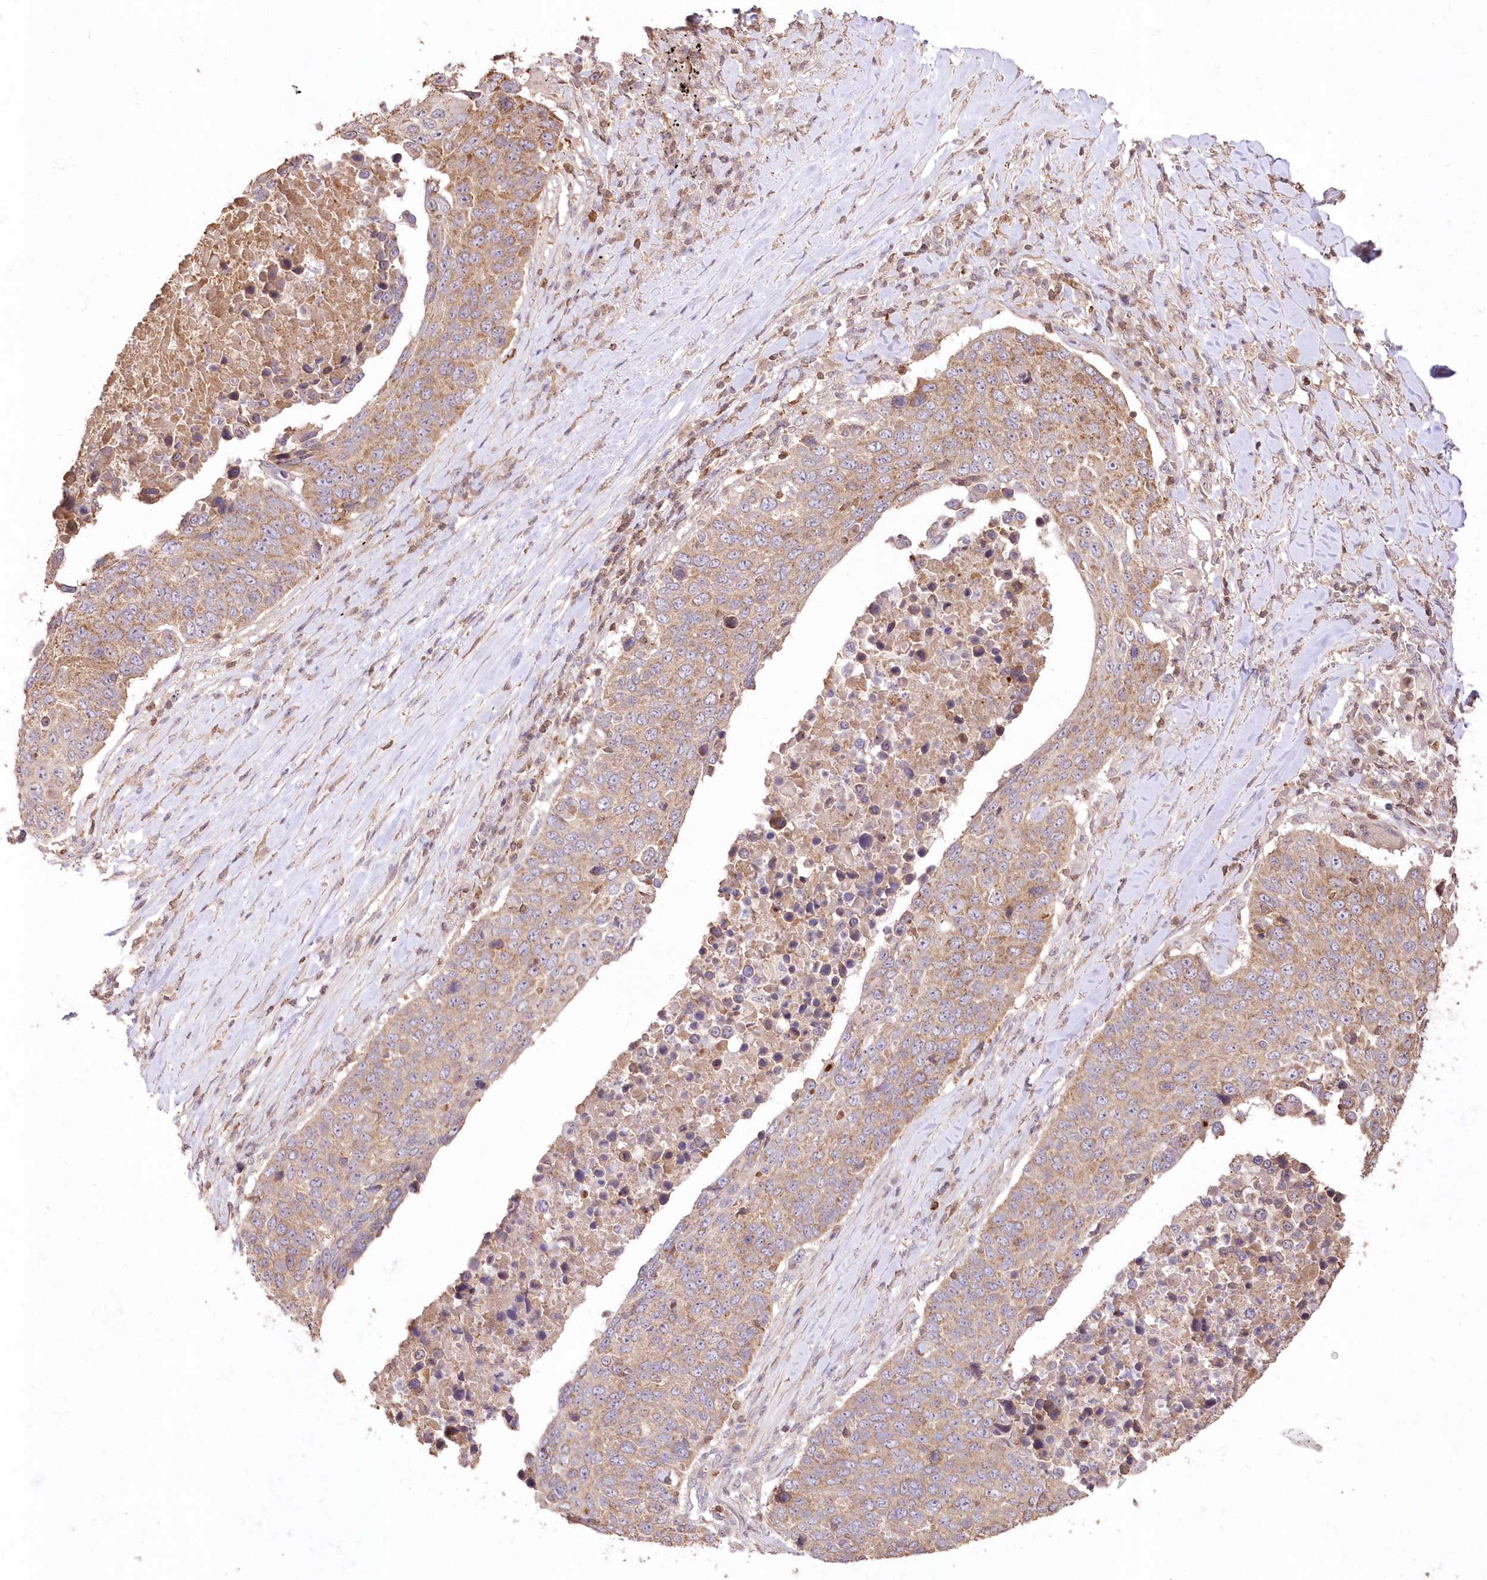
{"staining": {"intensity": "moderate", "quantity": "<25%", "location": "cytoplasmic/membranous"}, "tissue": "lung cancer", "cell_type": "Tumor cells", "image_type": "cancer", "snomed": [{"axis": "morphology", "description": "Squamous cell carcinoma, NOS"}, {"axis": "topography", "description": "Lung"}], "caption": "Moderate cytoplasmic/membranous protein staining is identified in about <25% of tumor cells in lung cancer (squamous cell carcinoma). Immunohistochemistry (ihc) stains the protein of interest in brown and the nuclei are stained blue.", "gene": "STK17B", "patient": {"sex": "male", "age": 66}}